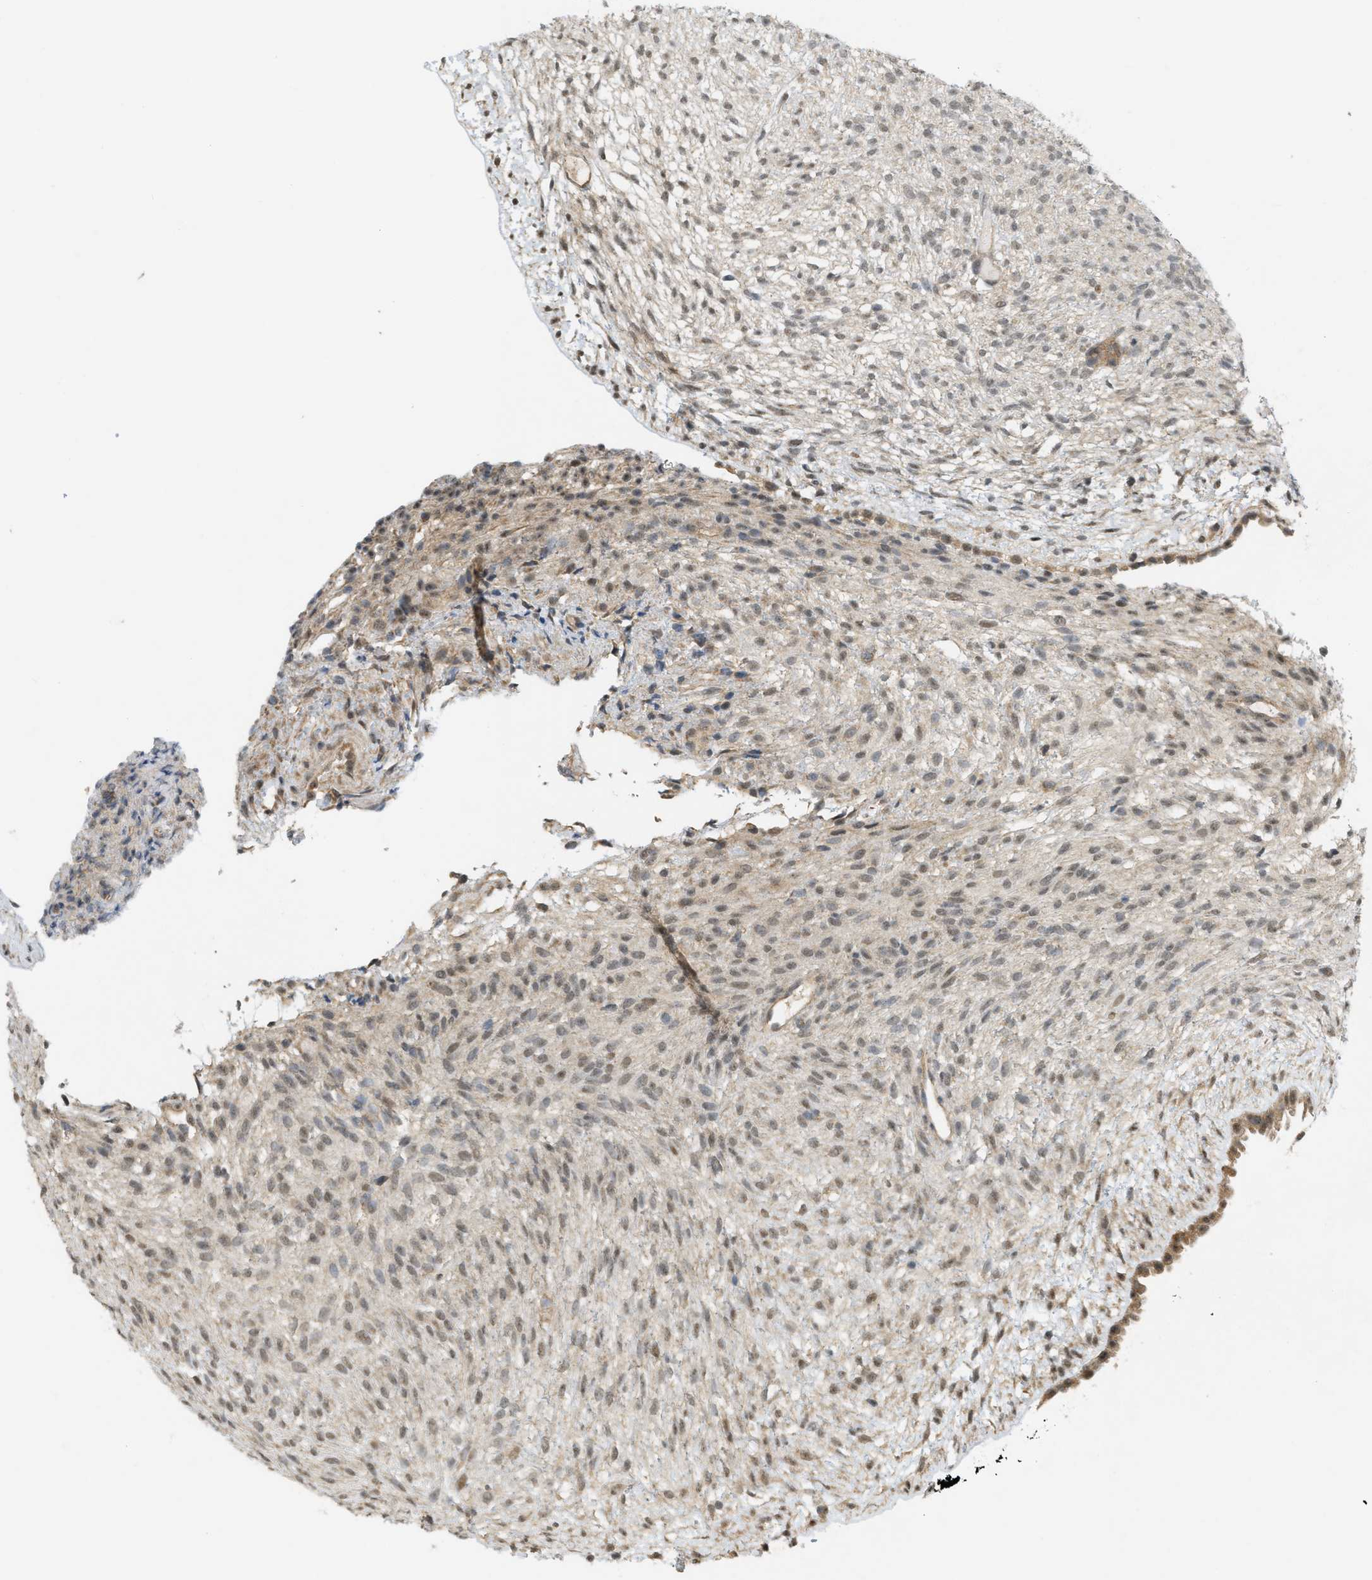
{"staining": {"intensity": "weak", "quantity": "25%-75%", "location": "cytoplasmic/membranous,nuclear"}, "tissue": "ovary", "cell_type": "Ovarian stroma cells", "image_type": "normal", "snomed": [{"axis": "morphology", "description": "Normal tissue, NOS"}, {"axis": "morphology", "description": "Cyst, NOS"}, {"axis": "topography", "description": "Ovary"}], "caption": "Immunohistochemical staining of normal human ovary demonstrates weak cytoplasmic/membranous,nuclear protein staining in about 25%-75% of ovarian stroma cells. (Stains: DAB (3,3'-diaminobenzidine) in brown, nuclei in blue, Microscopy: brightfield microscopy at high magnification).", "gene": "PRKD1", "patient": {"sex": "female", "age": 18}}